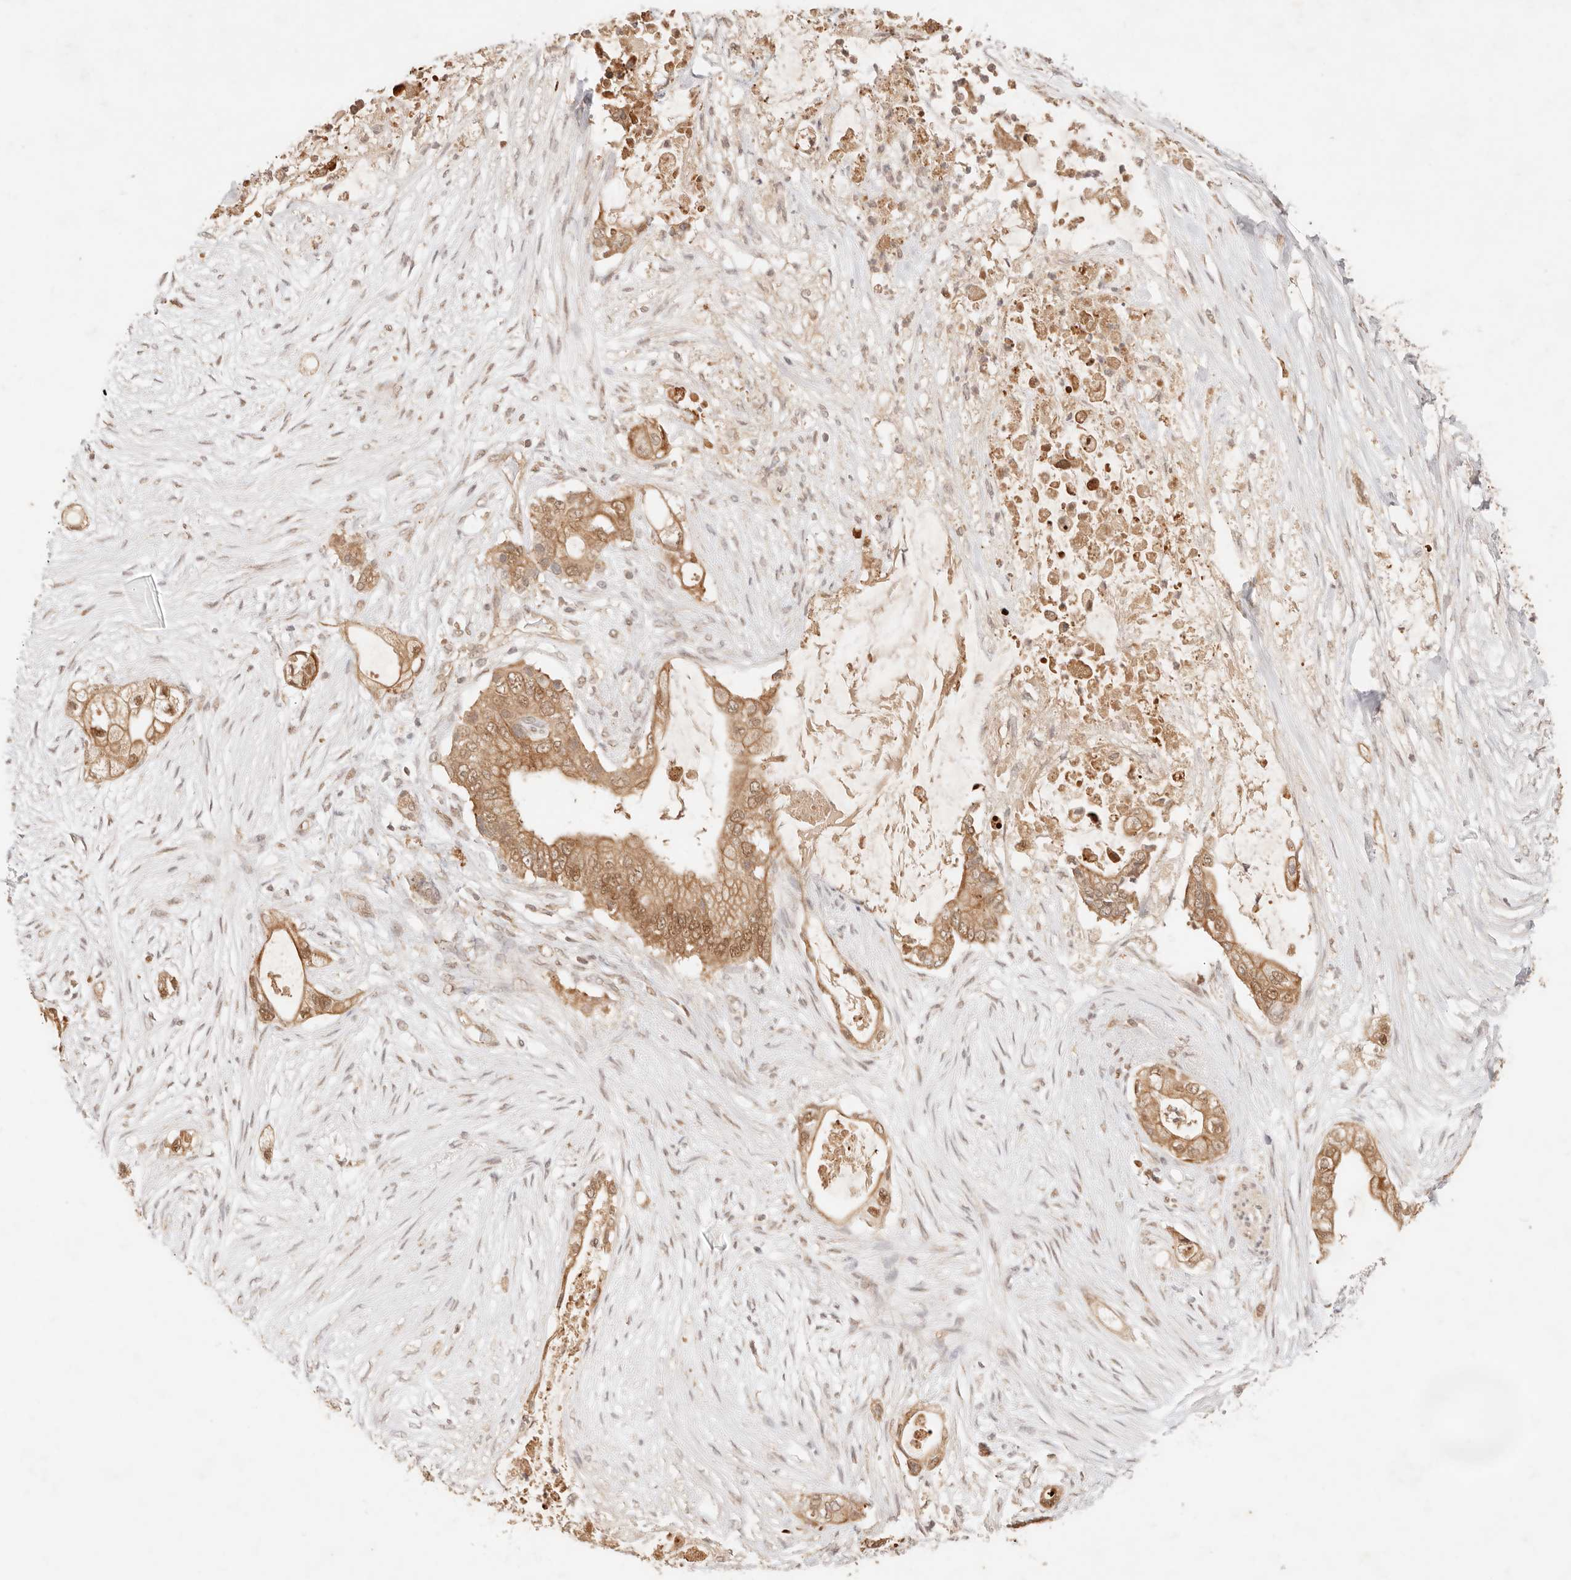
{"staining": {"intensity": "moderate", "quantity": ">75%", "location": "cytoplasmic/membranous,nuclear"}, "tissue": "pancreatic cancer", "cell_type": "Tumor cells", "image_type": "cancer", "snomed": [{"axis": "morphology", "description": "Adenocarcinoma, NOS"}, {"axis": "topography", "description": "Pancreas"}], "caption": "DAB (3,3'-diaminobenzidine) immunohistochemical staining of pancreatic cancer shows moderate cytoplasmic/membranous and nuclear protein positivity in approximately >75% of tumor cells.", "gene": "TRIM11", "patient": {"sex": "male", "age": 53}}